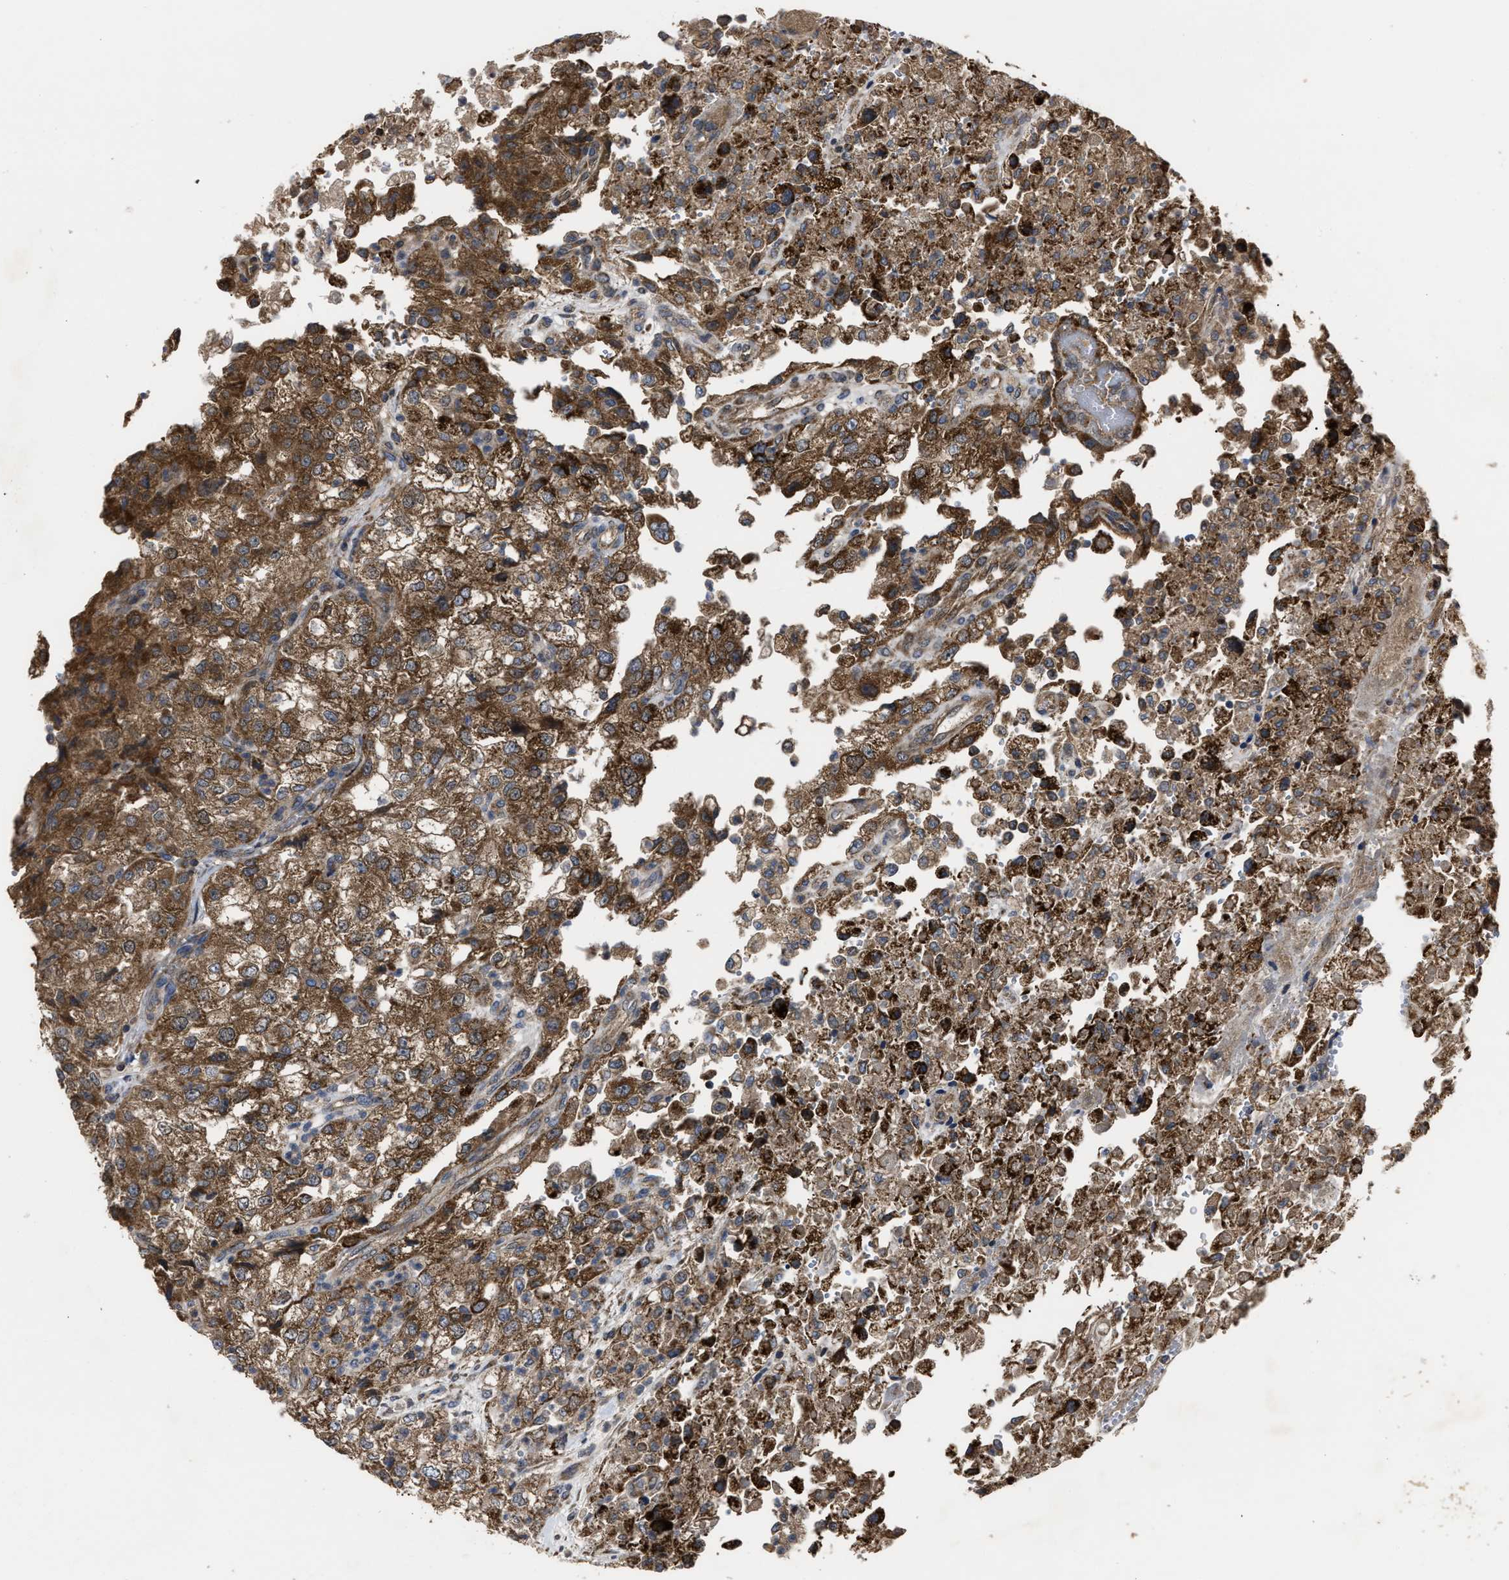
{"staining": {"intensity": "moderate", "quantity": ">75%", "location": "cytoplasmic/membranous"}, "tissue": "renal cancer", "cell_type": "Tumor cells", "image_type": "cancer", "snomed": [{"axis": "morphology", "description": "Adenocarcinoma, NOS"}, {"axis": "topography", "description": "Kidney"}], "caption": "Renal cancer tissue demonstrates moderate cytoplasmic/membranous positivity in about >75% of tumor cells, visualized by immunohistochemistry.", "gene": "PASK", "patient": {"sex": "female", "age": 54}}